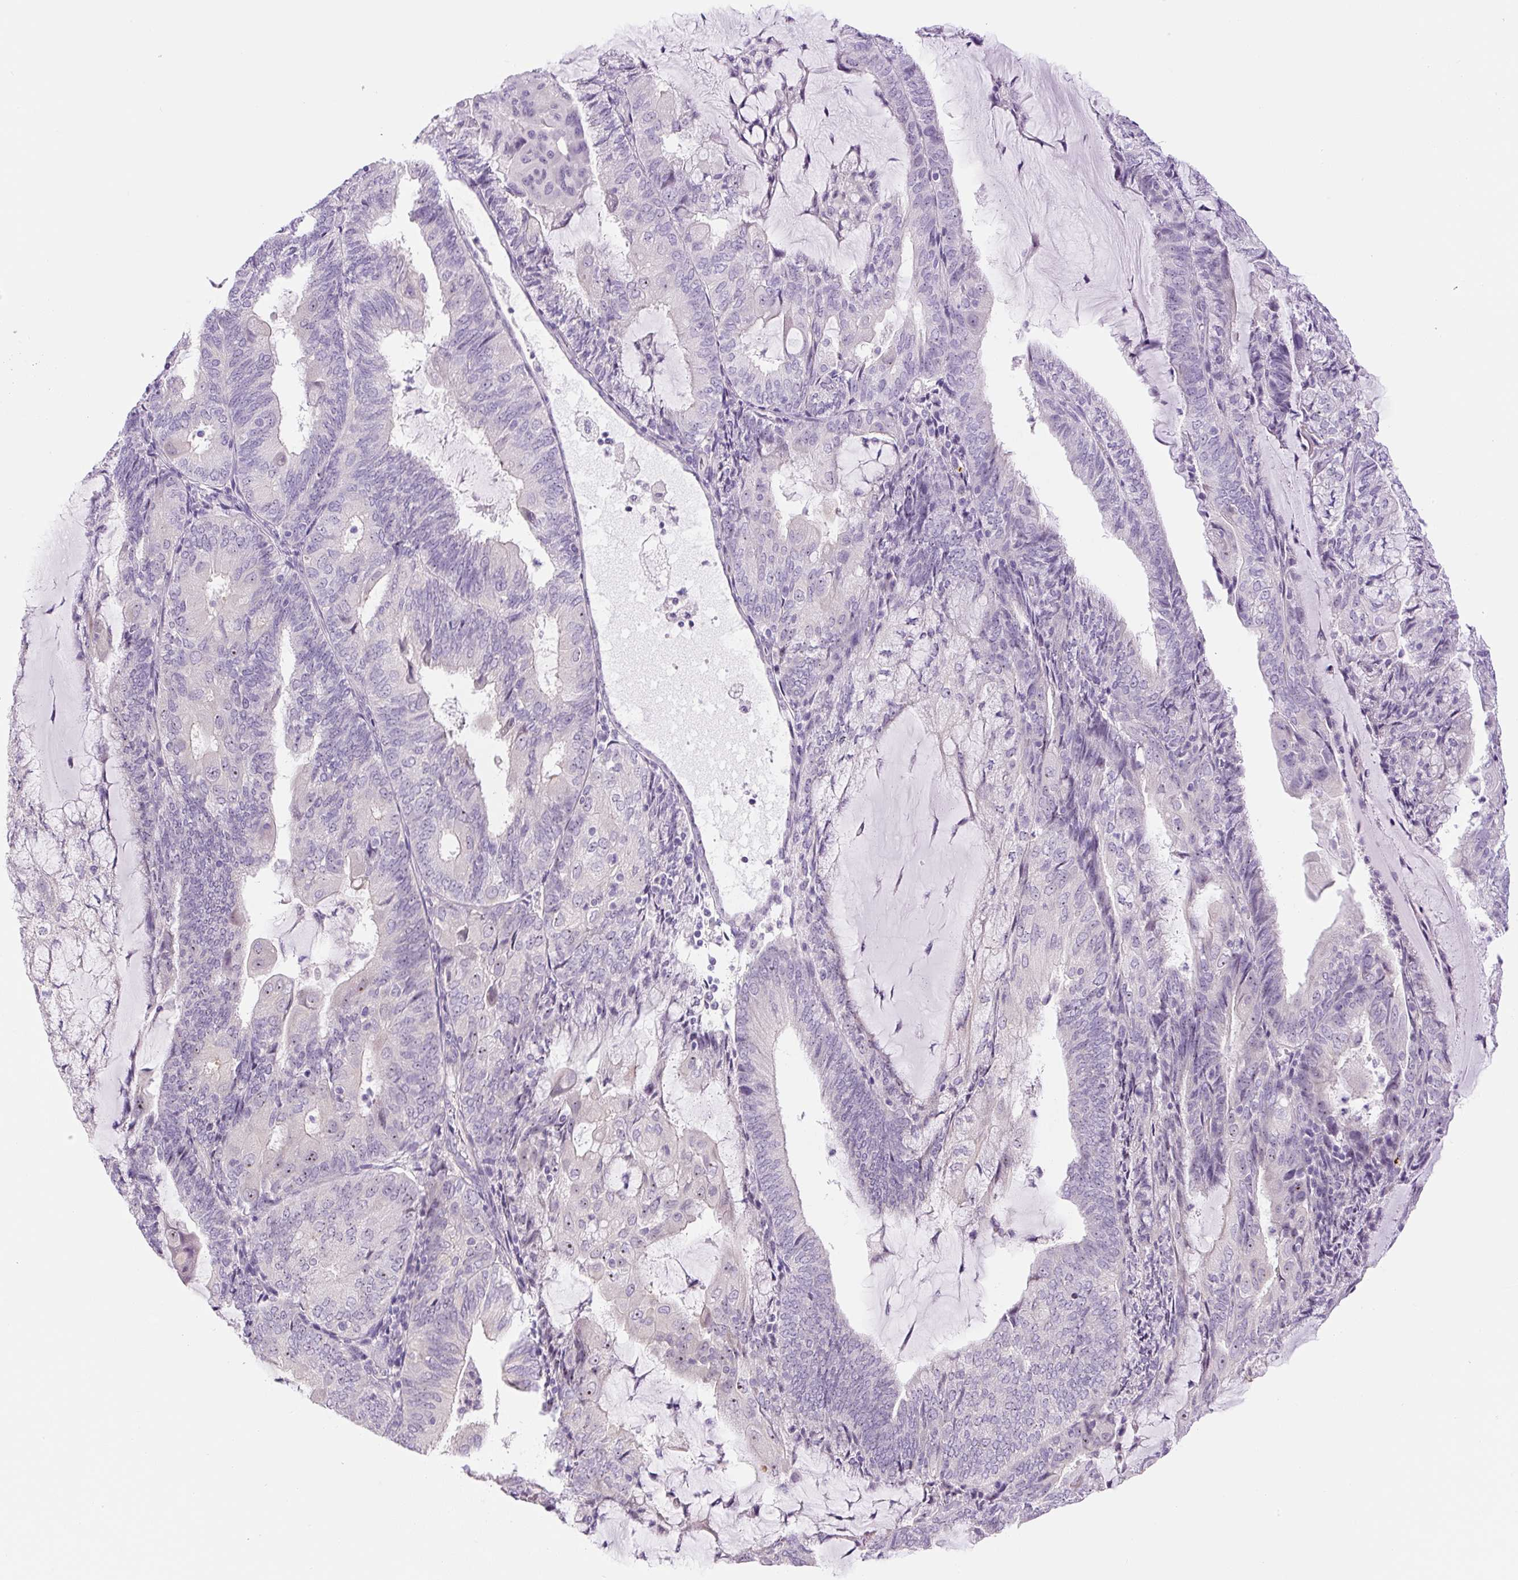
{"staining": {"intensity": "negative", "quantity": "none", "location": "none"}, "tissue": "endometrial cancer", "cell_type": "Tumor cells", "image_type": "cancer", "snomed": [{"axis": "morphology", "description": "Adenocarcinoma, NOS"}, {"axis": "topography", "description": "Endometrium"}], "caption": "High power microscopy image of an immunohistochemistry (IHC) micrograph of adenocarcinoma (endometrial), revealing no significant expression in tumor cells.", "gene": "TMEM151B", "patient": {"sex": "female", "age": 81}}